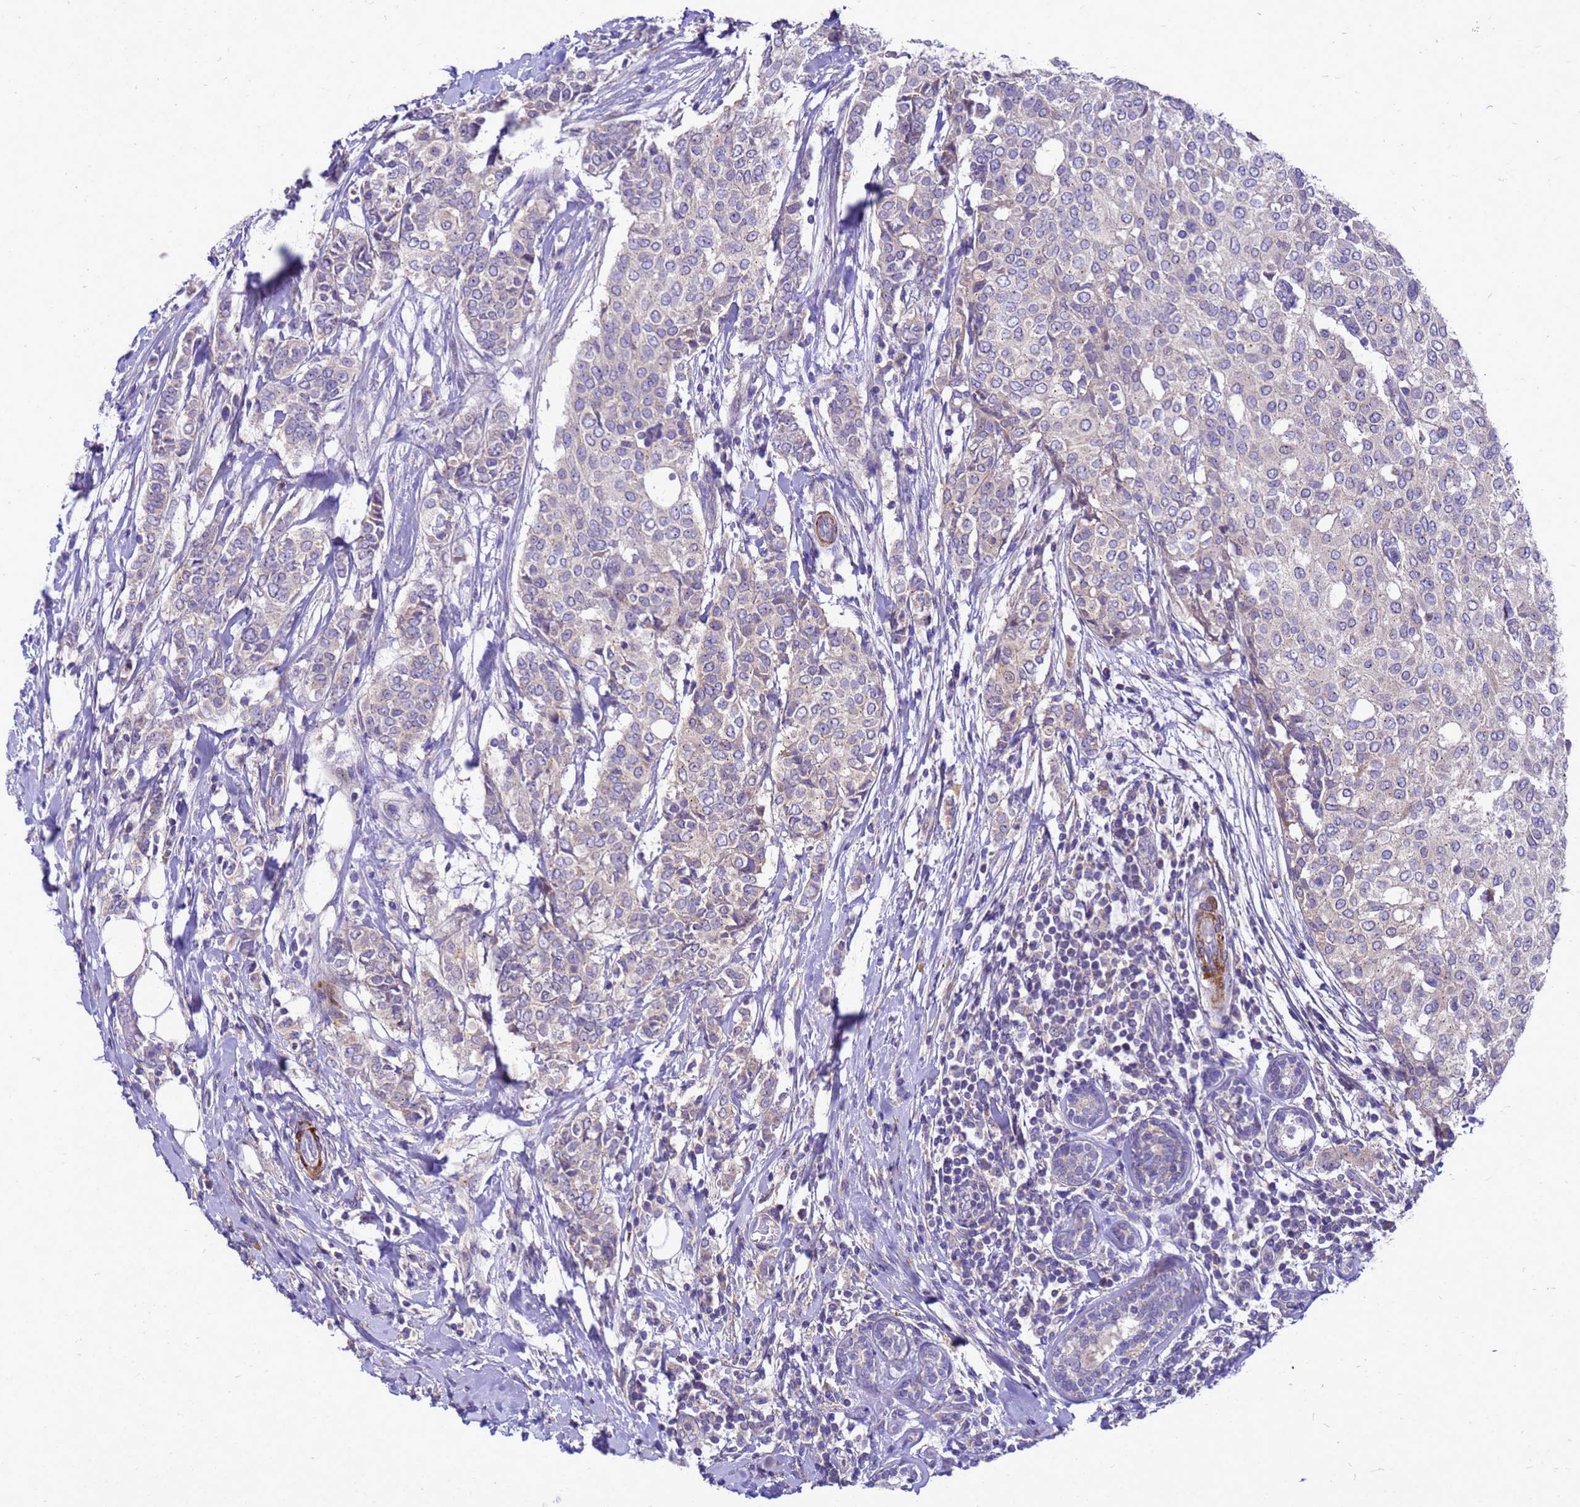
{"staining": {"intensity": "negative", "quantity": "none", "location": "none"}, "tissue": "breast cancer", "cell_type": "Tumor cells", "image_type": "cancer", "snomed": [{"axis": "morphology", "description": "Lobular carcinoma"}, {"axis": "topography", "description": "Breast"}], "caption": "Human breast cancer stained for a protein using immunohistochemistry exhibits no positivity in tumor cells.", "gene": "POP7", "patient": {"sex": "female", "age": 51}}